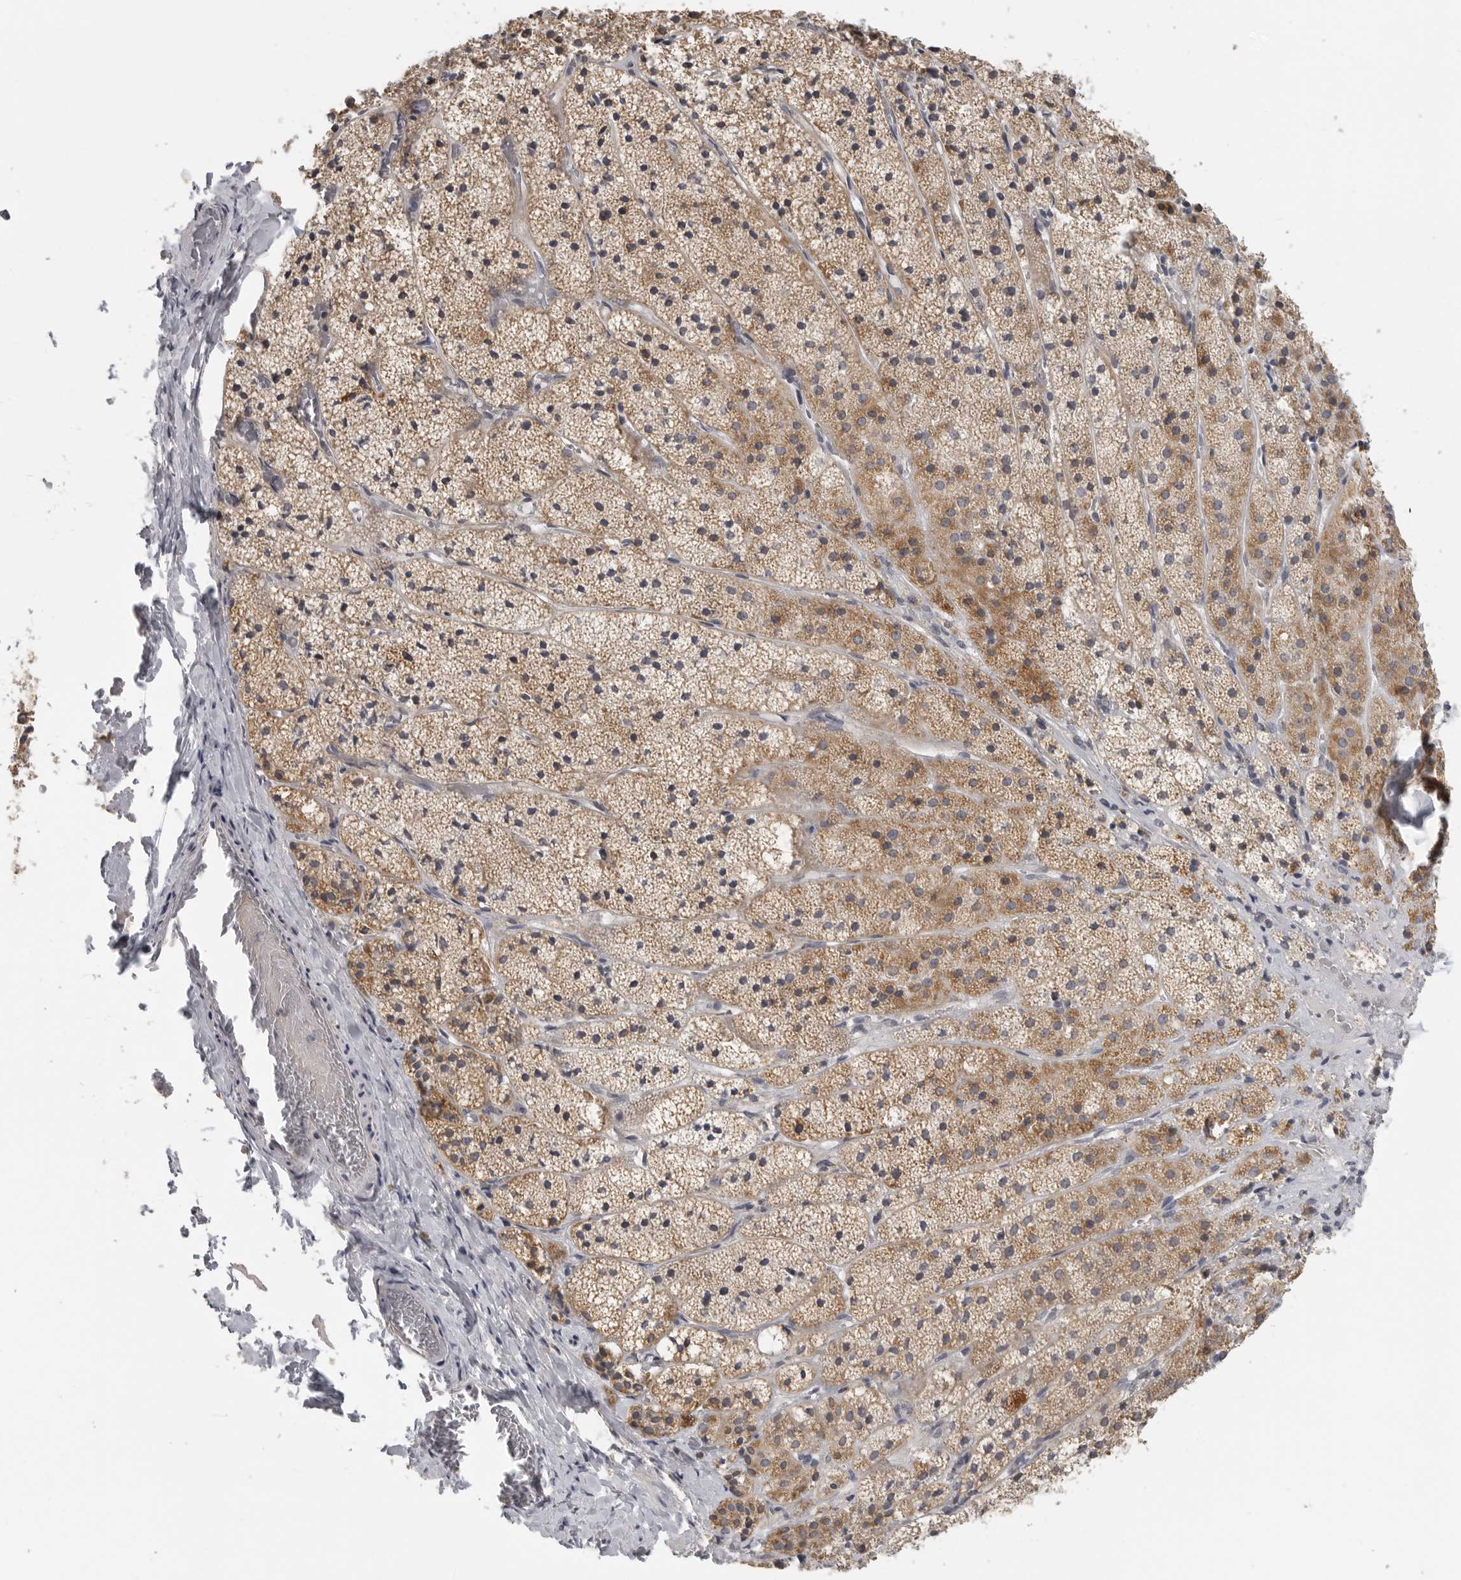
{"staining": {"intensity": "moderate", "quantity": "25%-75%", "location": "cytoplasmic/membranous"}, "tissue": "adrenal gland", "cell_type": "Glandular cells", "image_type": "normal", "snomed": [{"axis": "morphology", "description": "Normal tissue, NOS"}, {"axis": "topography", "description": "Adrenal gland"}], "caption": "Human adrenal gland stained for a protein (brown) displays moderate cytoplasmic/membranous positive staining in about 25%-75% of glandular cells.", "gene": "RXFP3", "patient": {"sex": "female", "age": 44}}